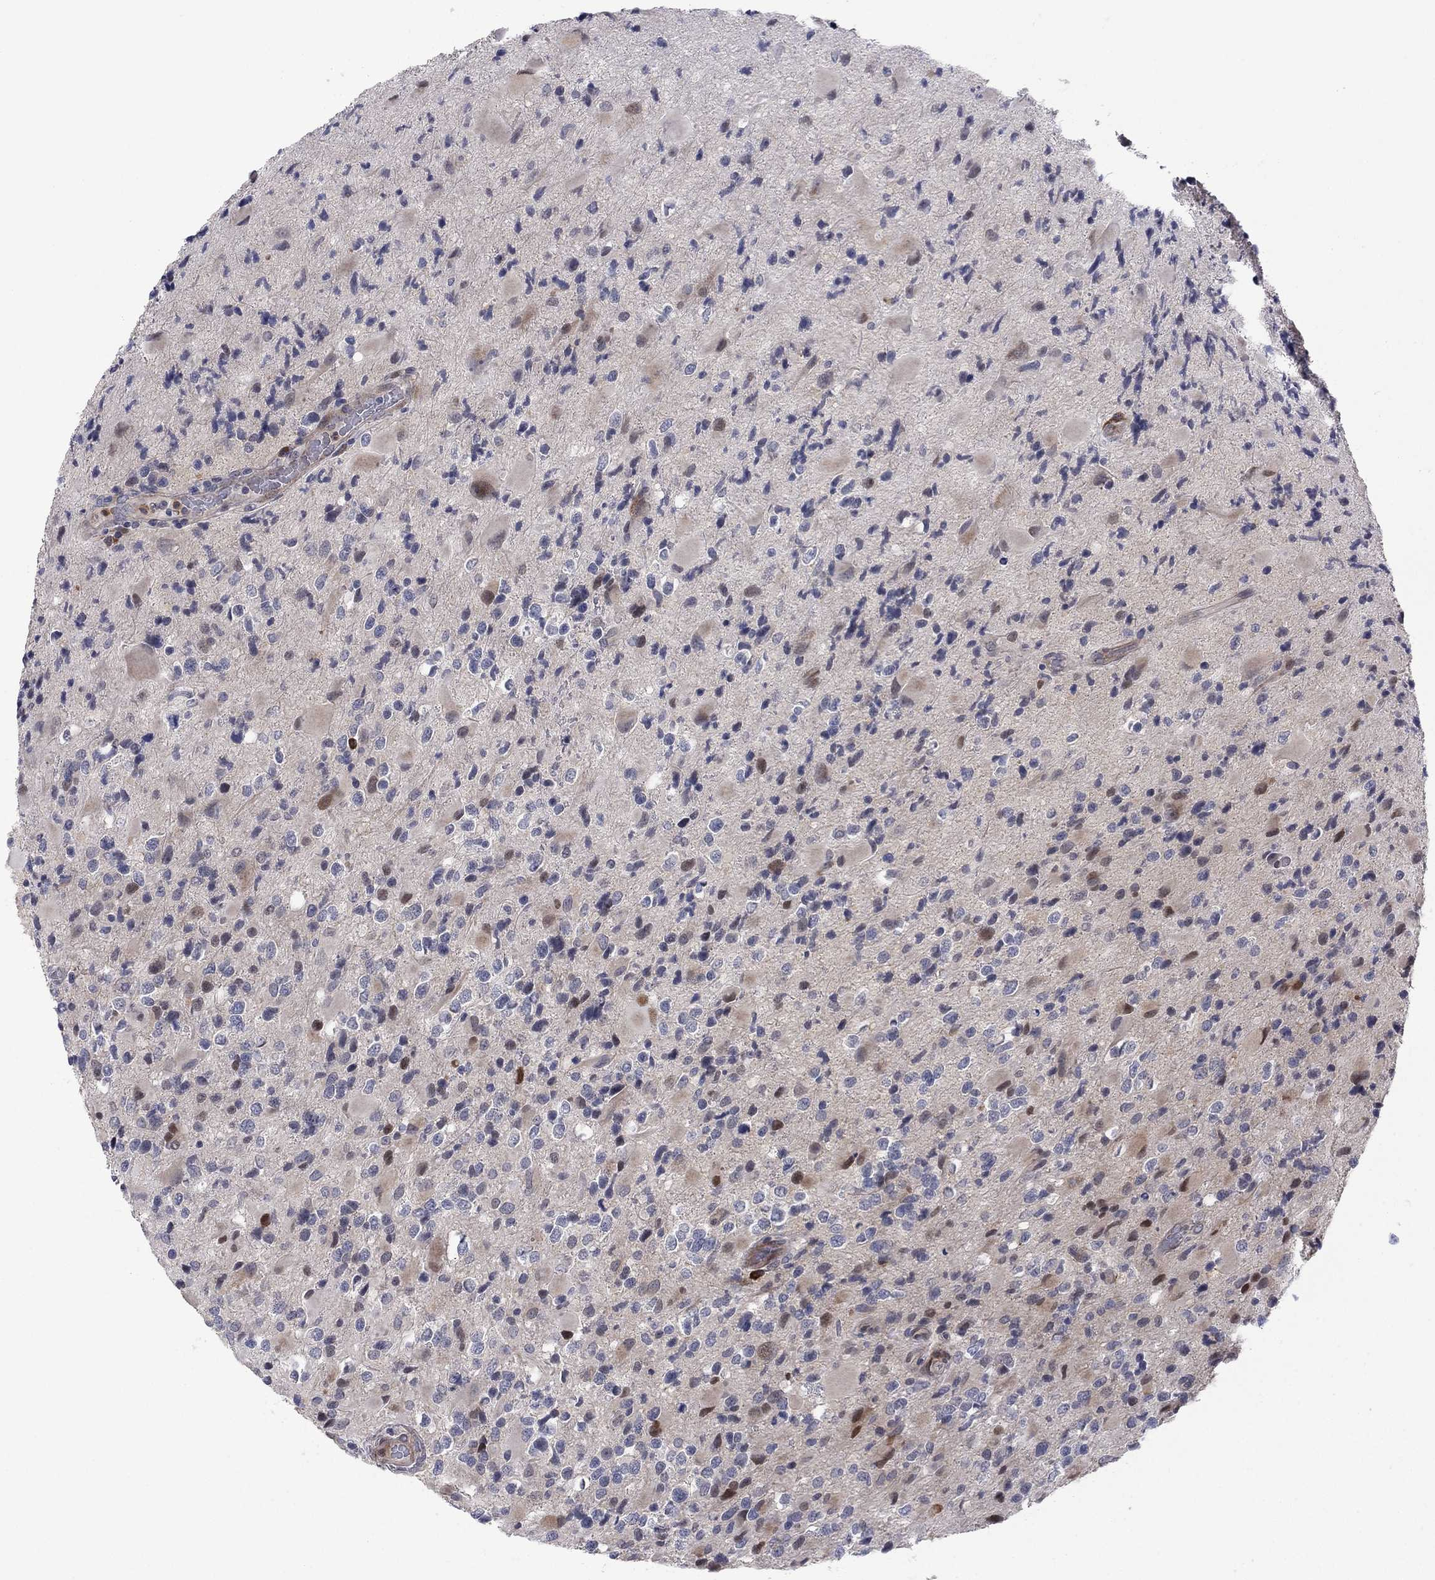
{"staining": {"intensity": "negative", "quantity": "none", "location": "none"}, "tissue": "glioma", "cell_type": "Tumor cells", "image_type": "cancer", "snomed": [{"axis": "morphology", "description": "Glioma, malignant, Low grade"}, {"axis": "topography", "description": "Brain"}], "caption": "A micrograph of human low-grade glioma (malignant) is negative for staining in tumor cells. (DAB (3,3'-diaminobenzidine) immunohistochemistry (IHC) visualized using brightfield microscopy, high magnification).", "gene": "TTC21B", "patient": {"sex": "female", "age": 32}}